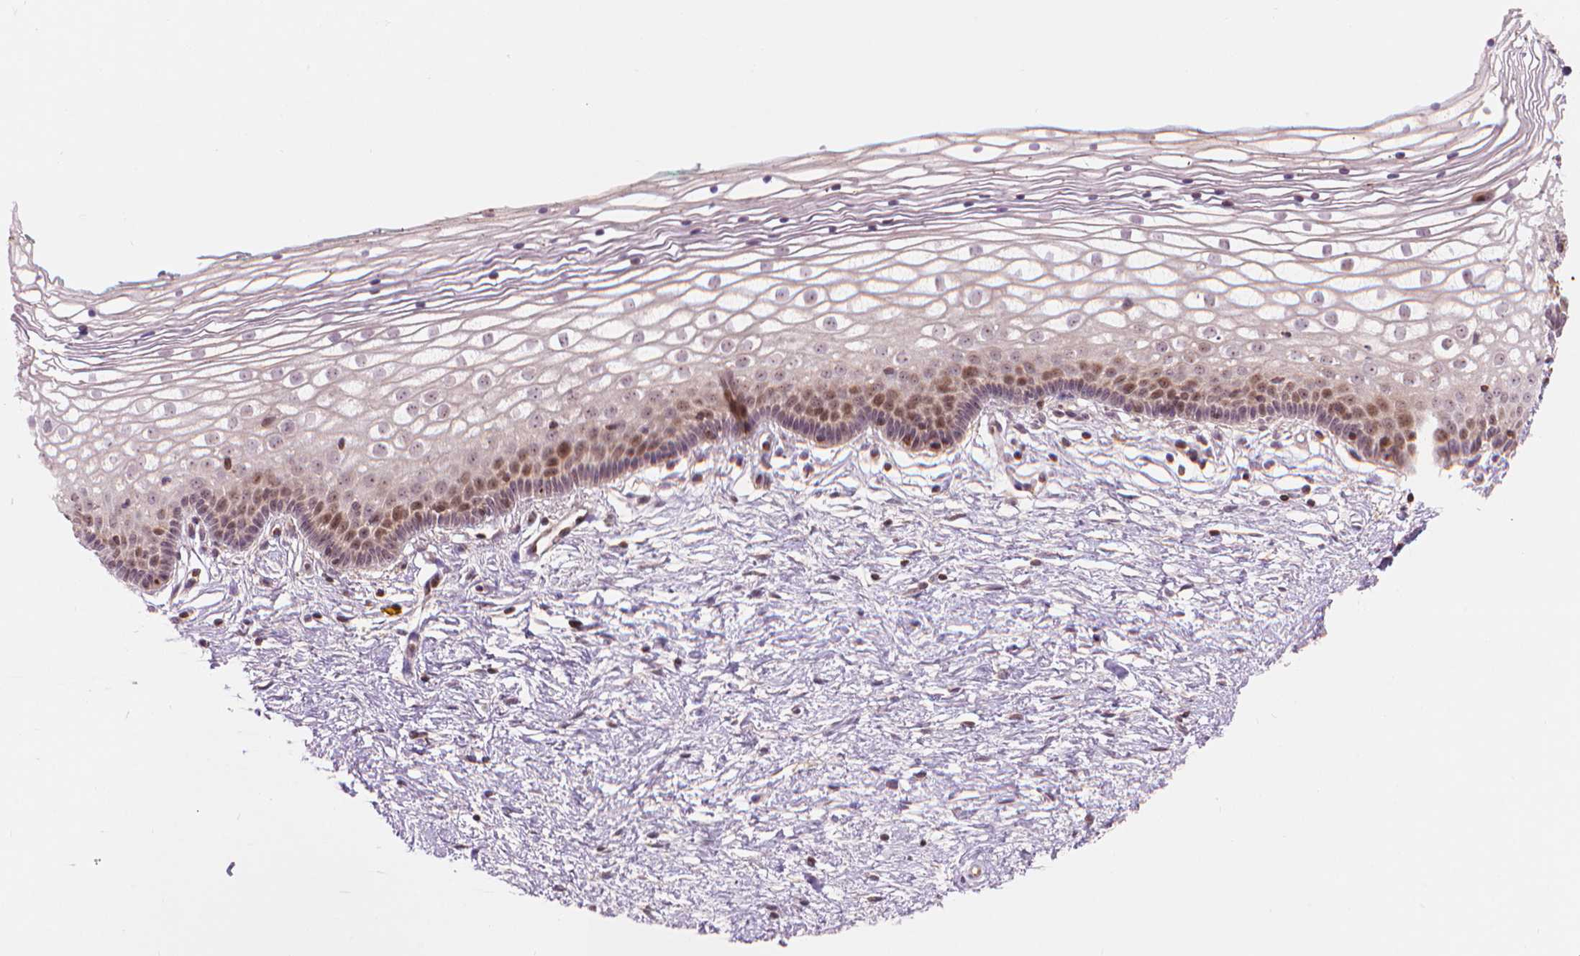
{"staining": {"intensity": "moderate", "quantity": "<25%", "location": "nuclear"}, "tissue": "vagina", "cell_type": "Squamous epithelial cells", "image_type": "normal", "snomed": [{"axis": "morphology", "description": "Normal tissue, NOS"}, {"axis": "topography", "description": "Vagina"}], "caption": "Protein staining reveals moderate nuclear expression in approximately <25% of squamous epithelial cells in normal vagina.", "gene": "SMC2", "patient": {"sex": "female", "age": 36}}